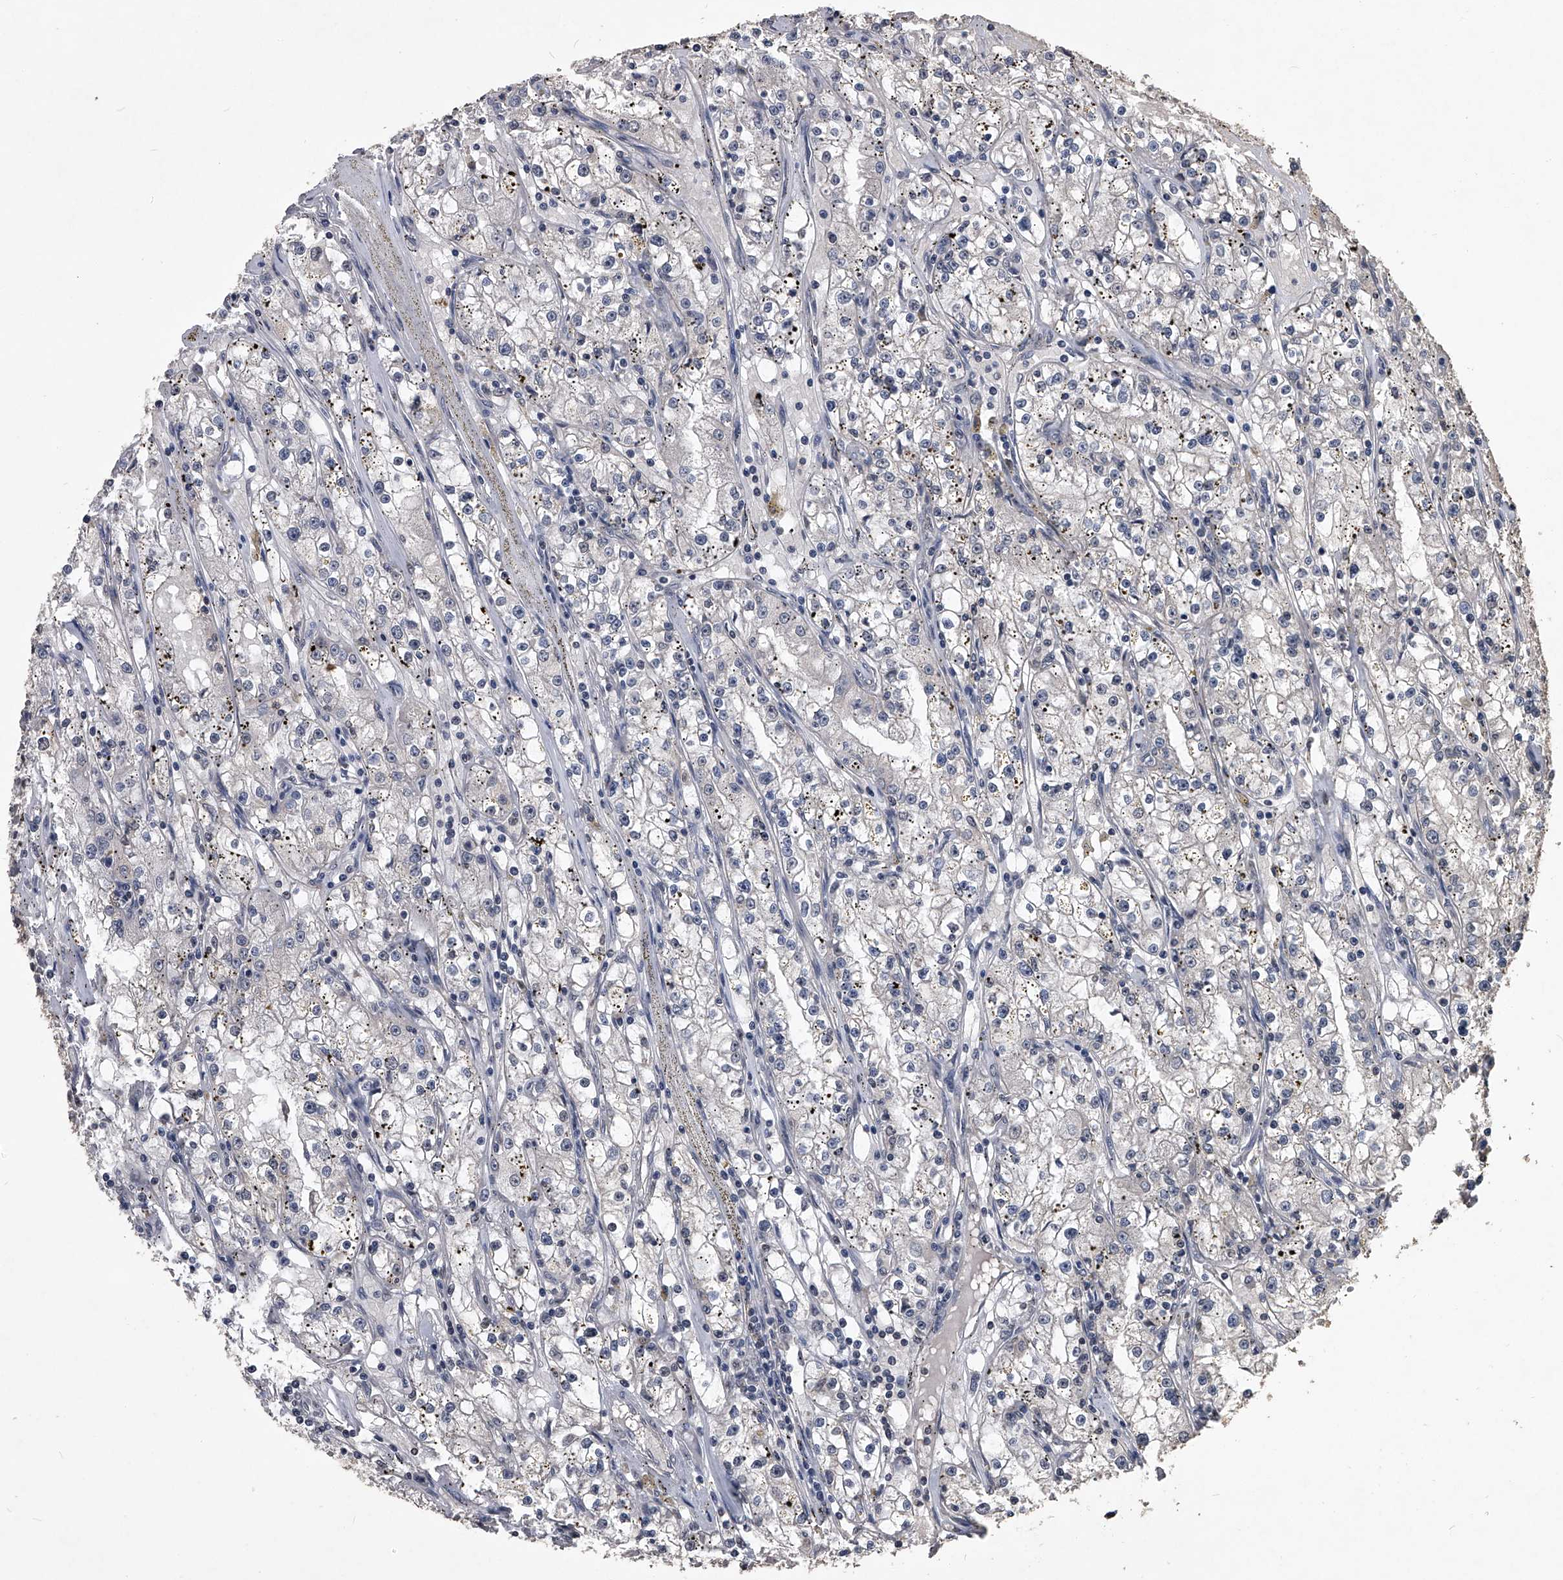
{"staining": {"intensity": "negative", "quantity": "none", "location": "none"}, "tissue": "renal cancer", "cell_type": "Tumor cells", "image_type": "cancer", "snomed": [{"axis": "morphology", "description": "Adenocarcinoma, NOS"}, {"axis": "topography", "description": "Kidney"}], "caption": "Image shows no protein positivity in tumor cells of adenocarcinoma (renal) tissue.", "gene": "TSNAX", "patient": {"sex": "male", "age": 56}}